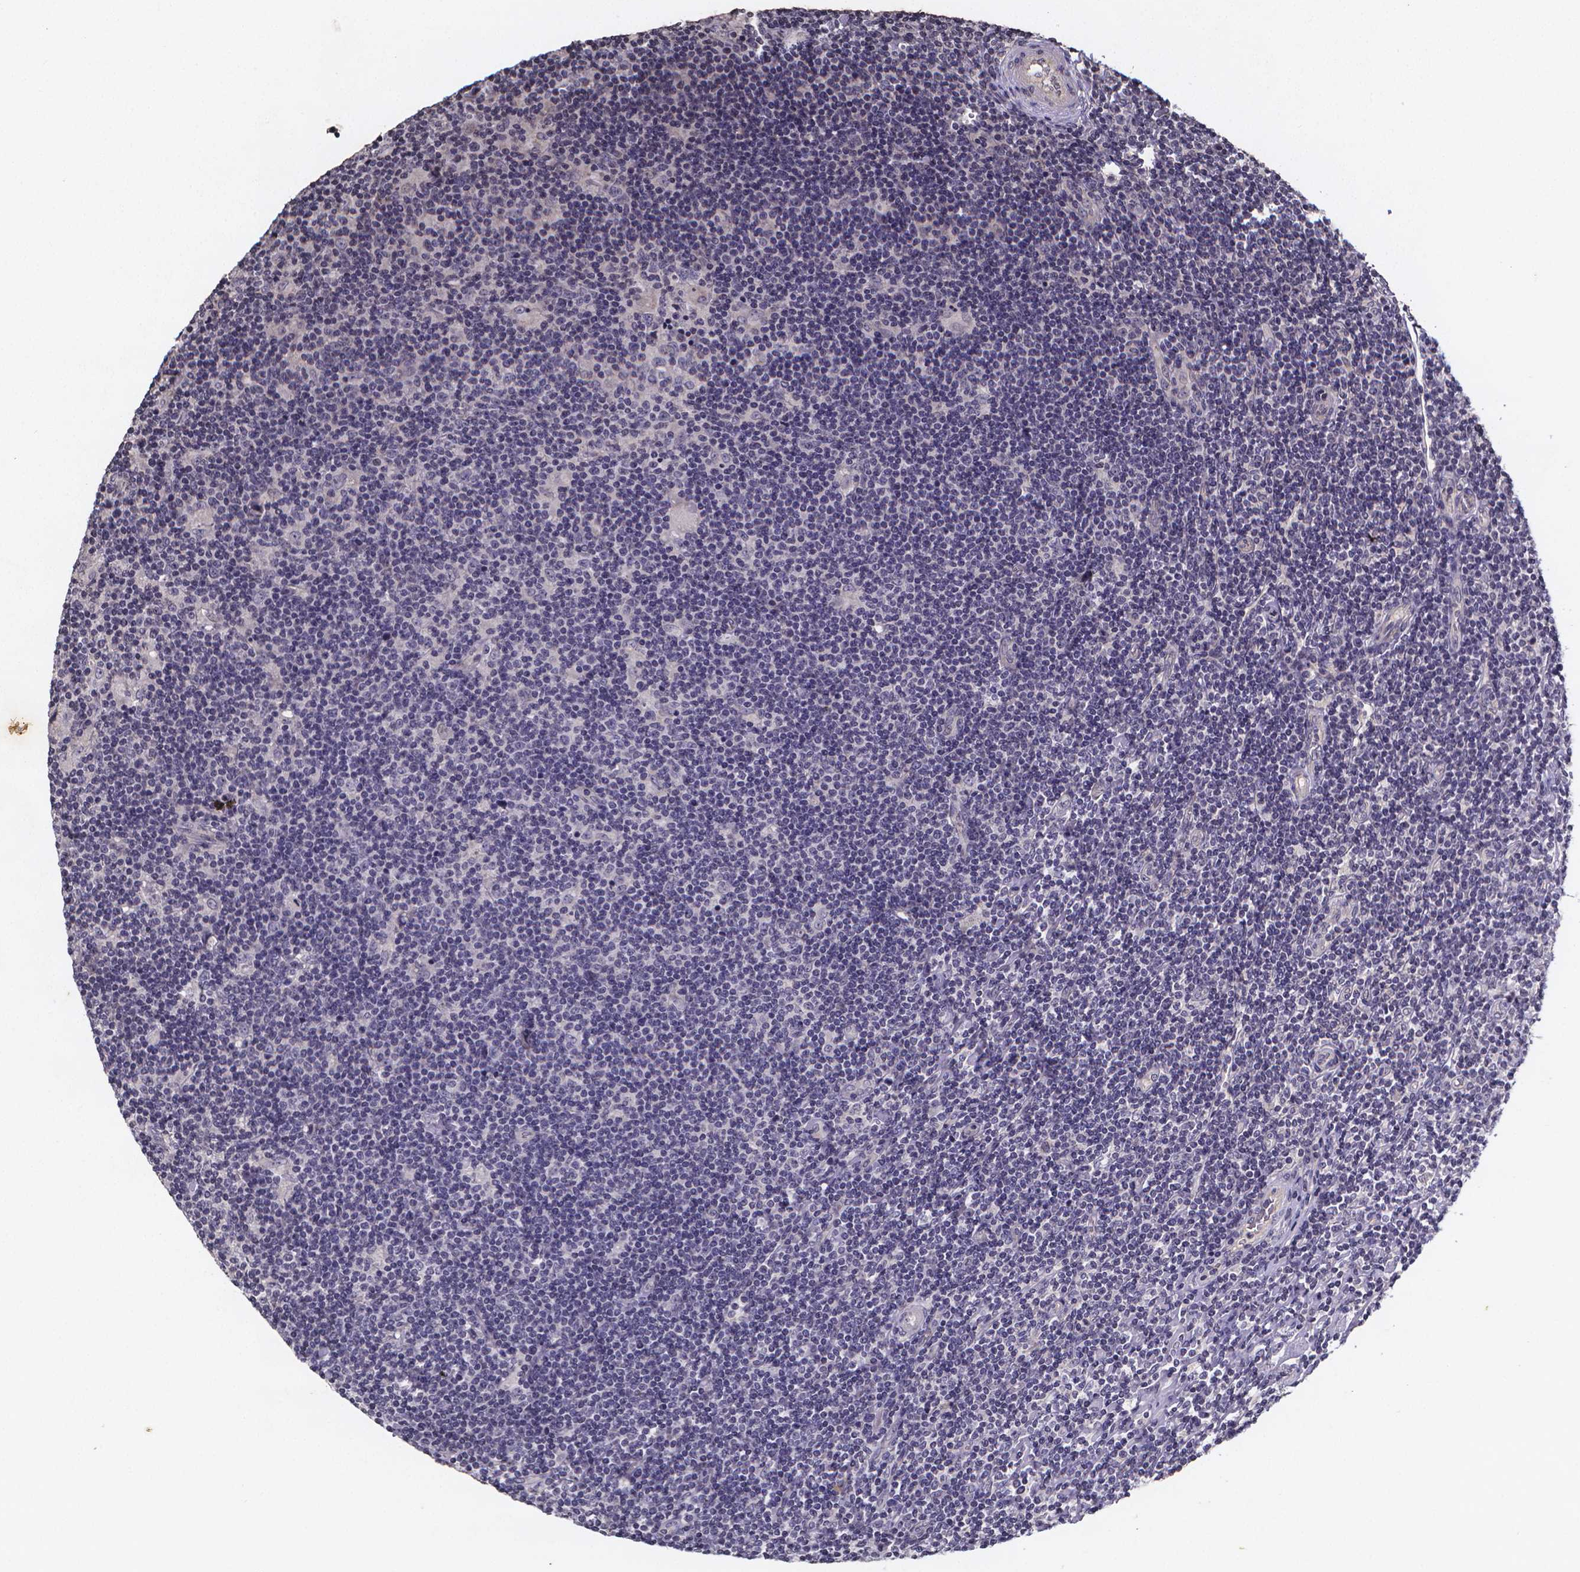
{"staining": {"intensity": "negative", "quantity": "none", "location": "none"}, "tissue": "lymphoma", "cell_type": "Tumor cells", "image_type": "cancer", "snomed": [{"axis": "morphology", "description": "Hodgkin's disease, NOS"}, {"axis": "topography", "description": "Lymph node"}], "caption": "A micrograph of Hodgkin's disease stained for a protein reveals no brown staining in tumor cells.", "gene": "TP73", "patient": {"sex": "male", "age": 40}}